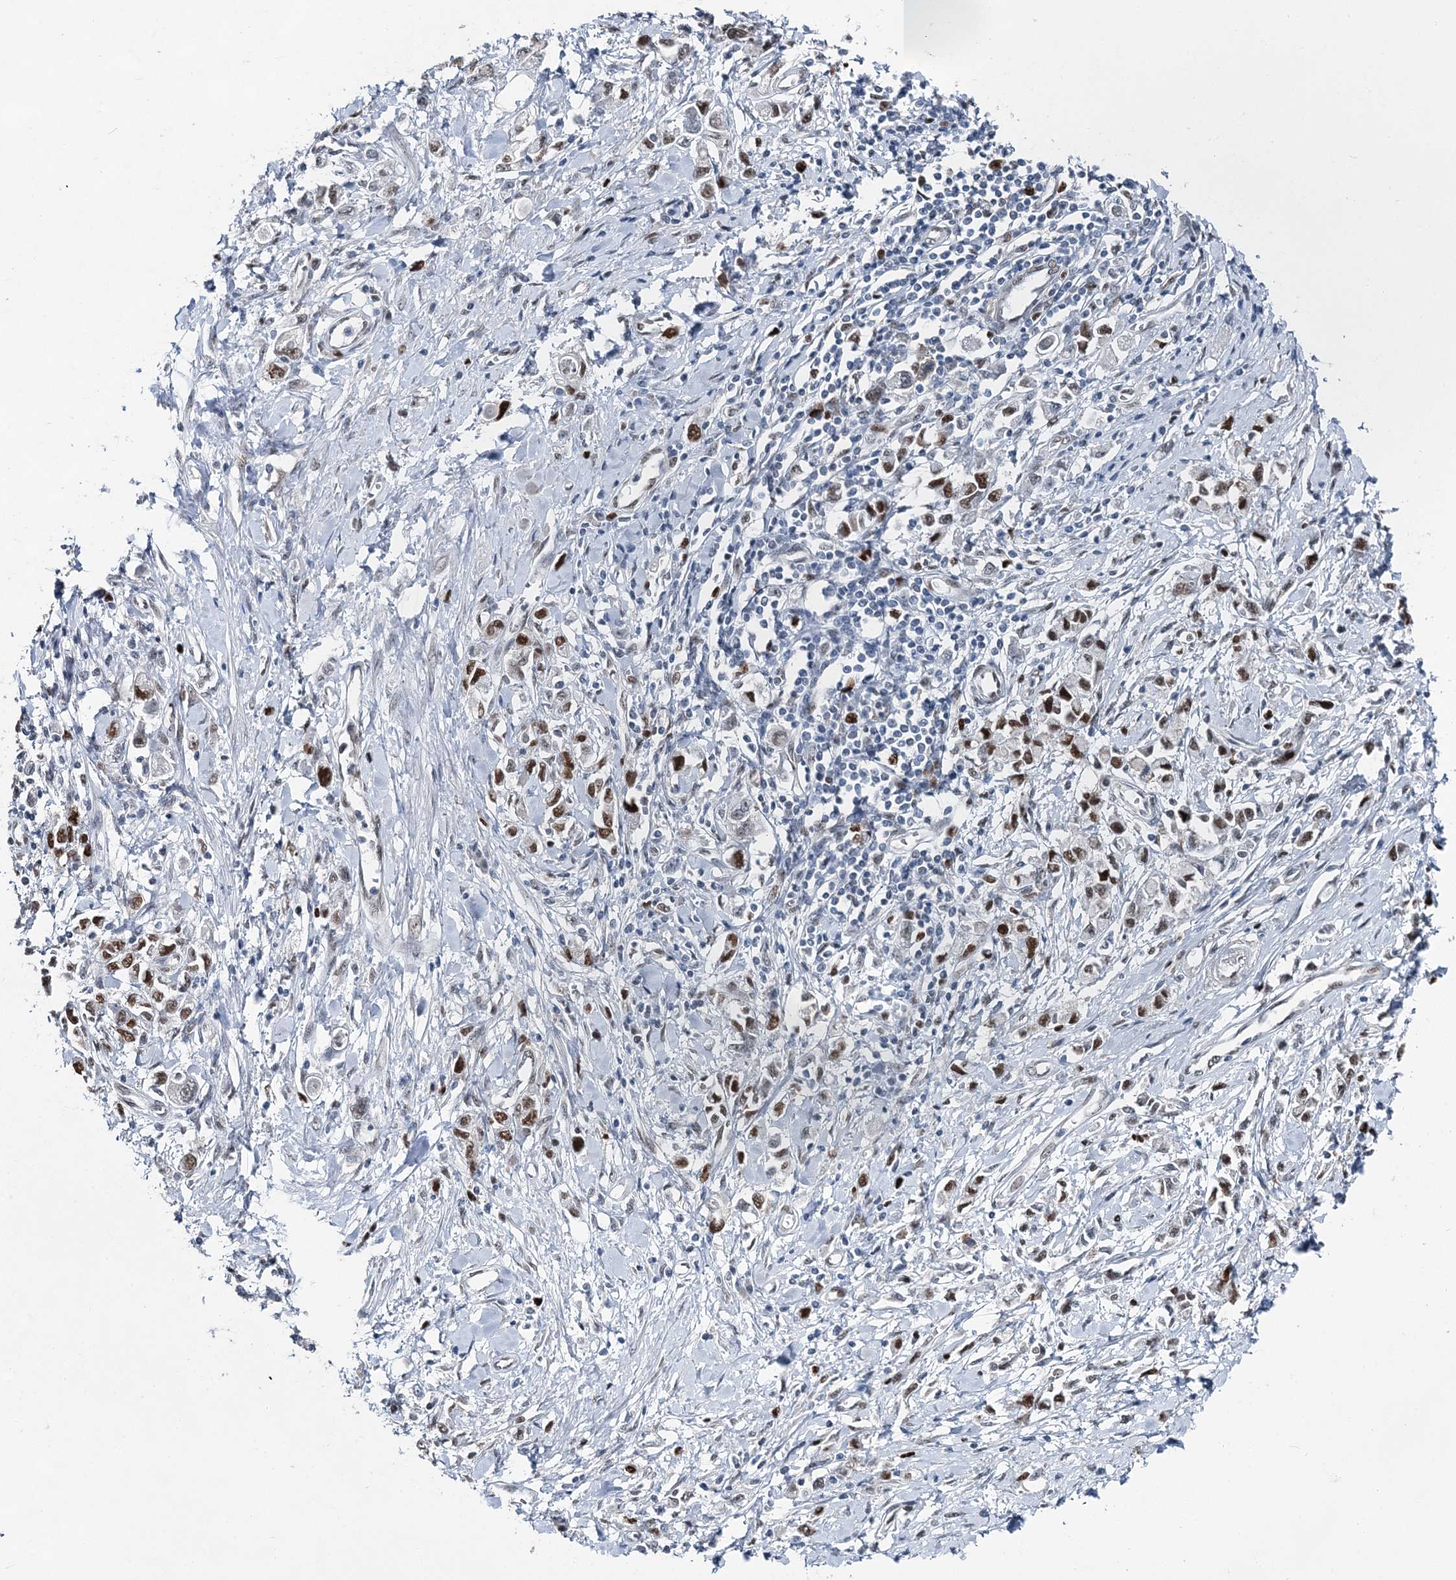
{"staining": {"intensity": "moderate", "quantity": ">75%", "location": "nuclear"}, "tissue": "stomach cancer", "cell_type": "Tumor cells", "image_type": "cancer", "snomed": [{"axis": "morphology", "description": "Adenocarcinoma, NOS"}, {"axis": "topography", "description": "Stomach"}], "caption": "Stomach cancer (adenocarcinoma) tissue reveals moderate nuclear staining in approximately >75% of tumor cells", "gene": "HAT1", "patient": {"sex": "female", "age": 76}}